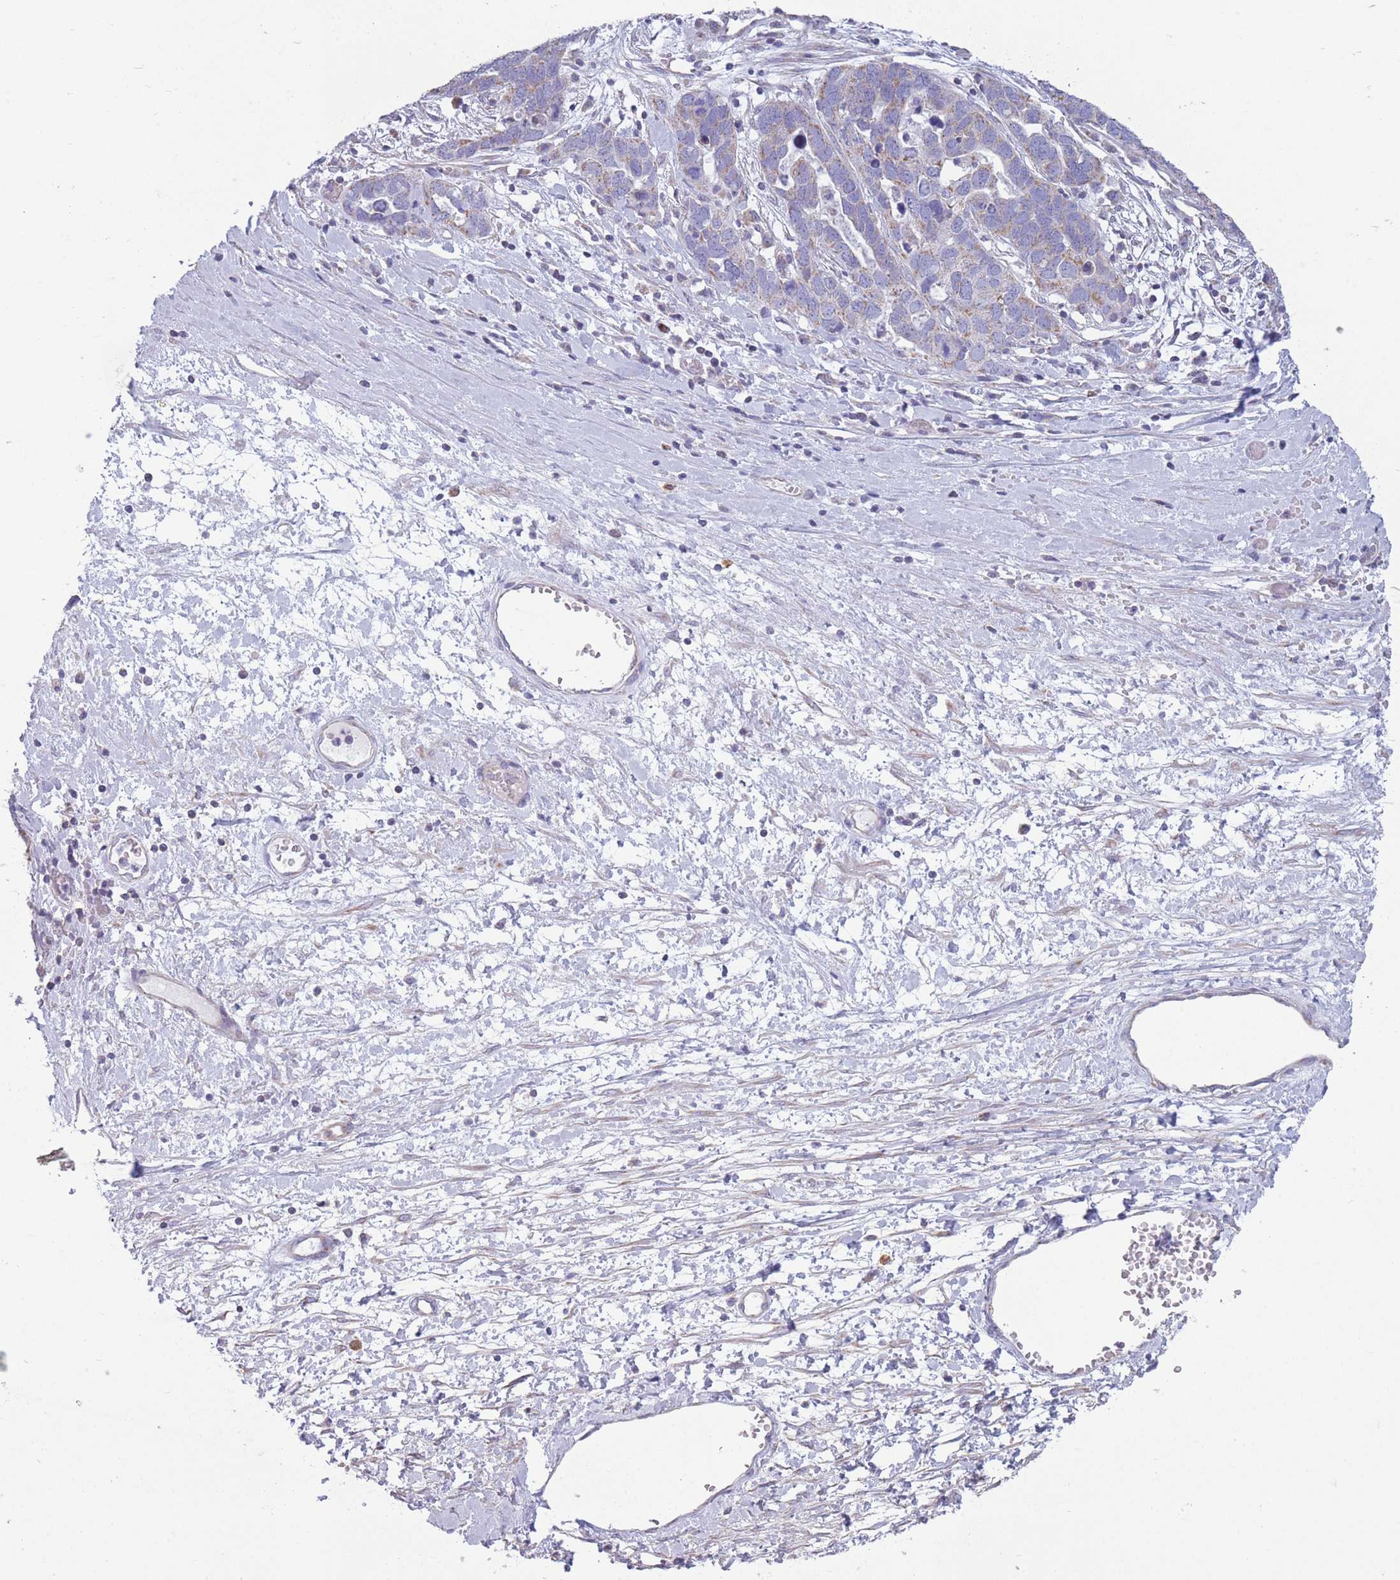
{"staining": {"intensity": "weak", "quantity": "<25%", "location": "cytoplasmic/membranous"}, "tissue": "ovarian cancer", "cell_type": "Tumor cells", "image_type": "cancer", "snomed": [{"axis": "morphology", "description": "Cystadenocarcinoma, serous, NOS"}, {"axis": "topography", "description": "Ovary"}], "caption": "Immunohistochemistry (IHC) of human ovarian serous cystadenocarcinoma demonstrates no positivity in tumor cells.", "gene": "PDHA1", "patient": {"sex": "female", "age": 54}}